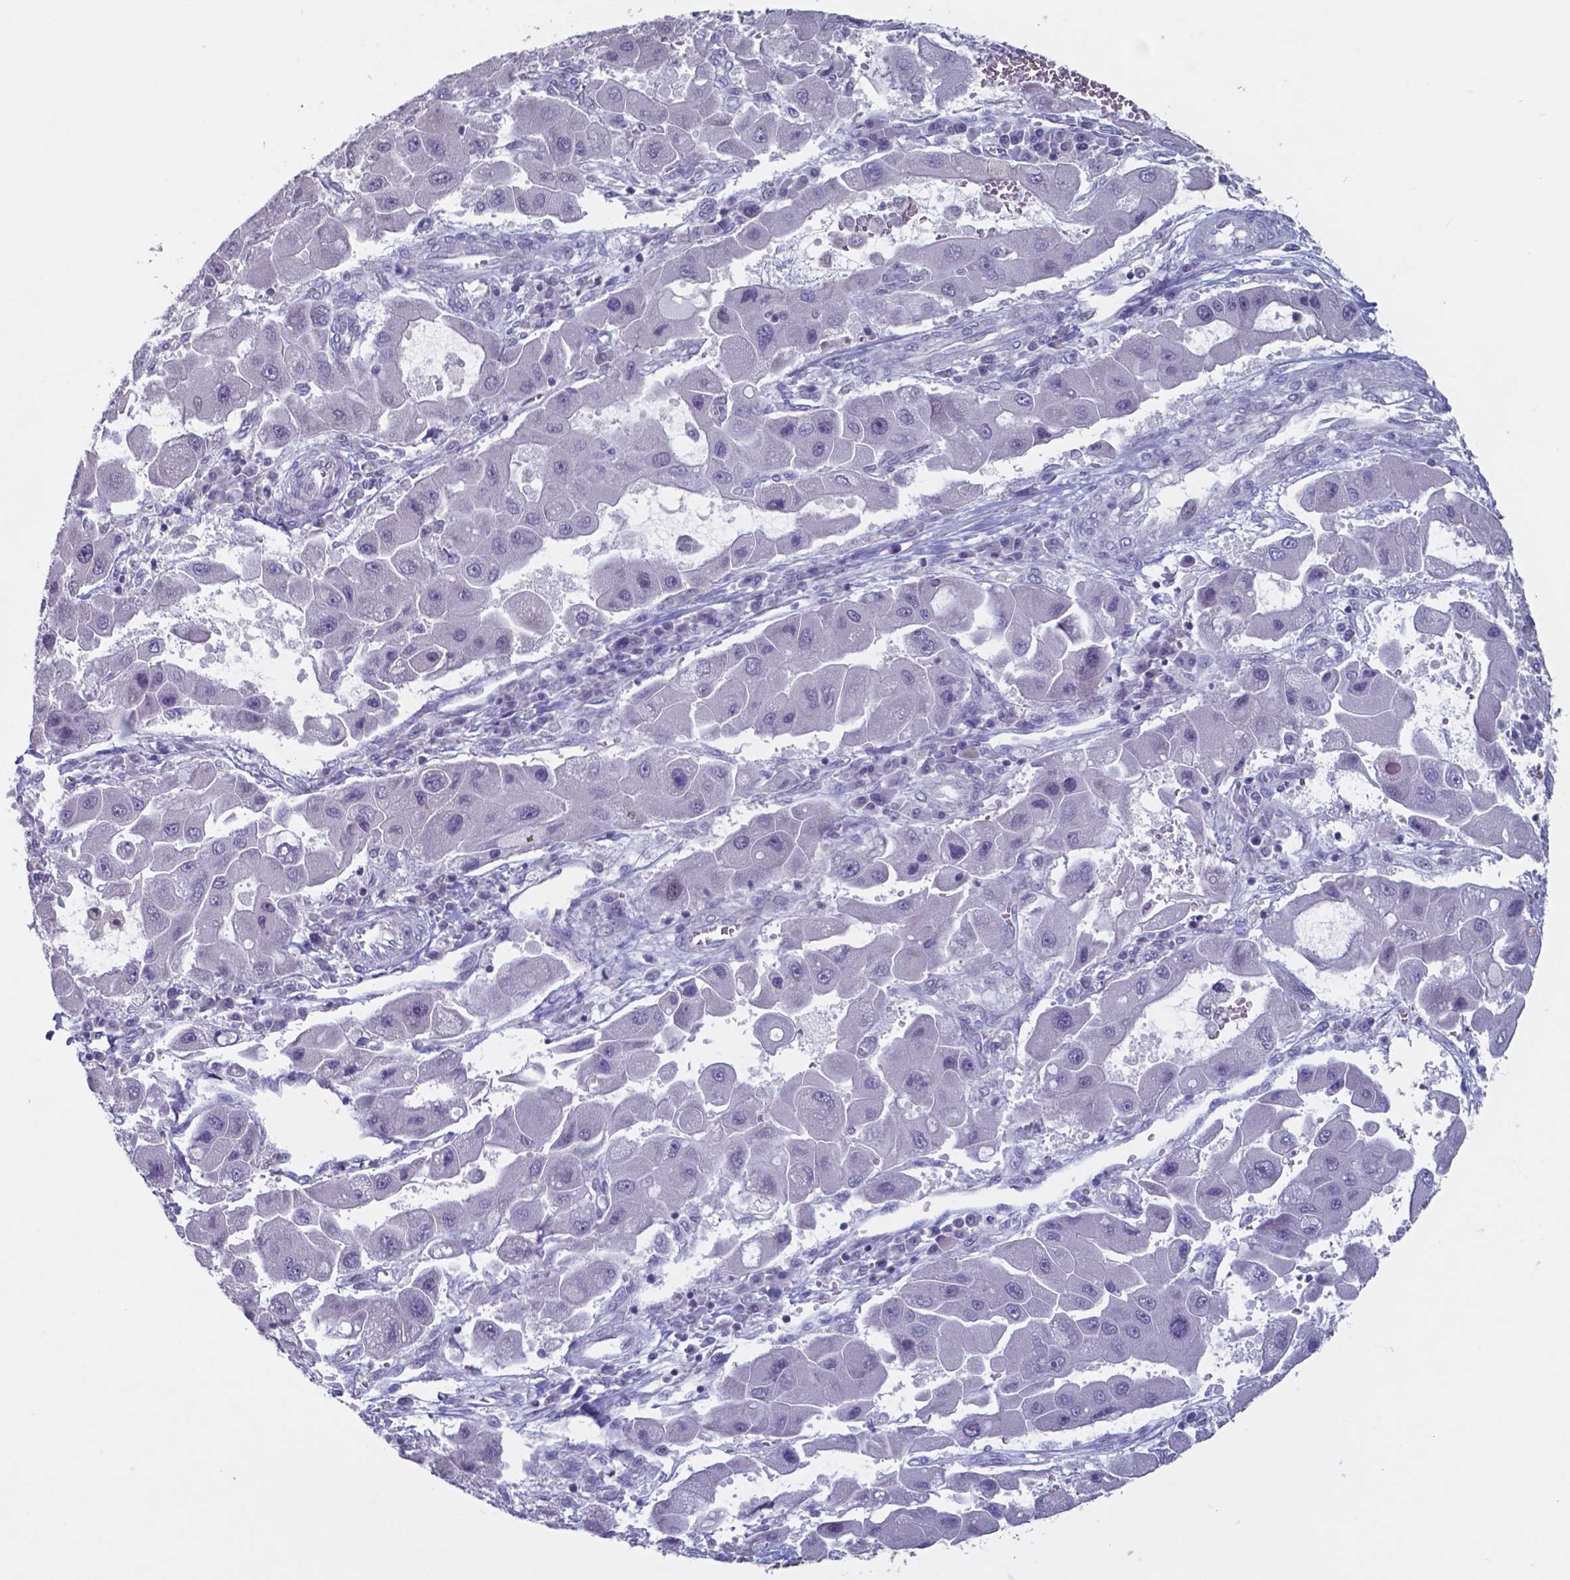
{"staining": {"intensity": "negative", "quantity": "none", "location": "none"}, "tissue": "liver cancer", "cell_type": "Tumor cells", "image_type": "cancer", "snomed": [{"axis": "morphology", "description": "Carcinoma, Hepatocellular, NOS"}, {"axis": "topography", "description": "Liver"}], "caption": "This photomicrograph is of liver cancer stained with immunohistochemistry to label a protein in brown with the nuclei are counter-stained blue. There is no staining in tumor cells.", "gene": "TDP2", "patient": {"sex": "male", "age": 24}}